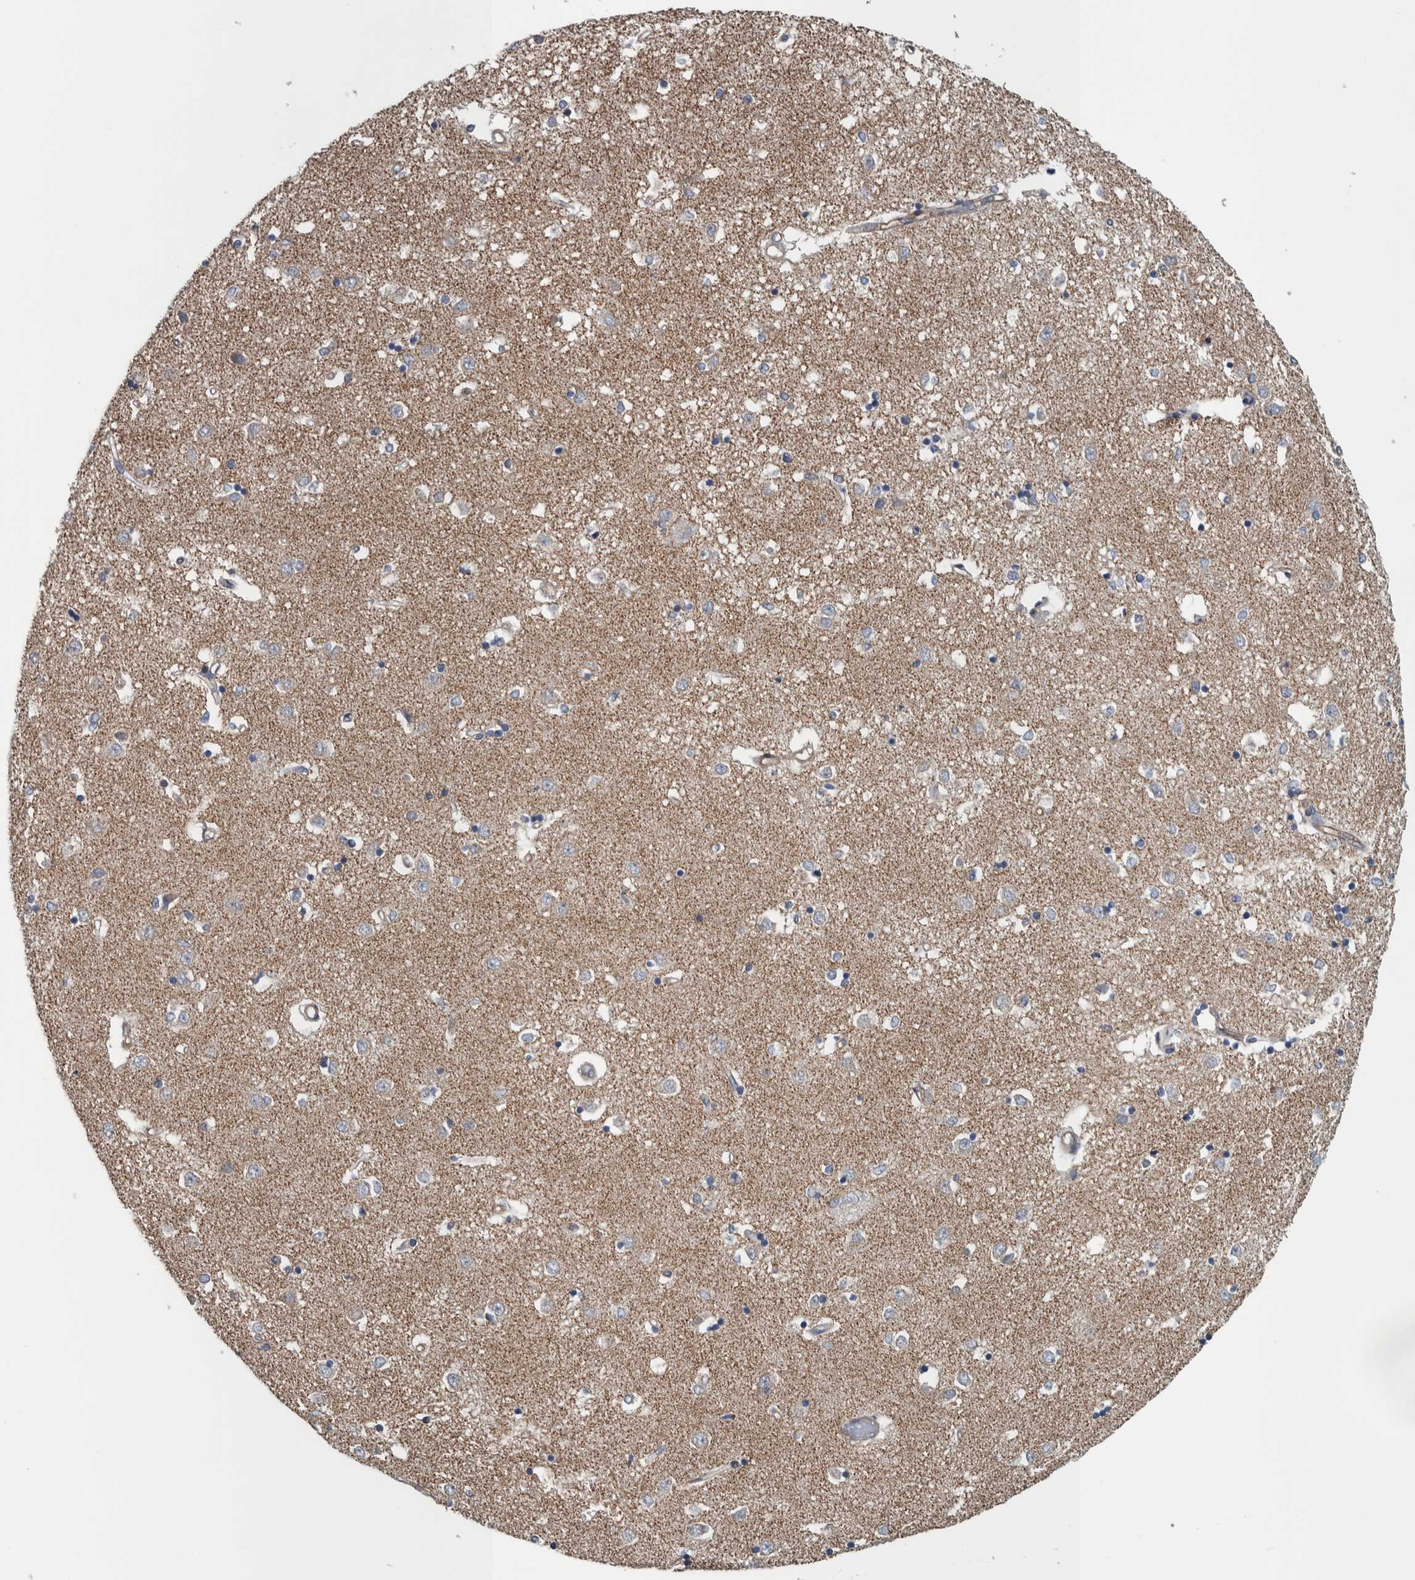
{"staining": {"intensity": "weak", "quantity": "<25%", "location": "cytoplasmic/membranous"}, "tissue": "caudate", "cell_type": "Glial cells", "image_type": "normal", "snomed": [{"axis": "morphology", "description": "Normal tissue, NOS"}, {"axis": "topography", "description": "Lateral ventricle wall"}], "caption": "Unremarkable caudate was stained to show a protein in brown. There is no significant positivity in glial cells. Brightfield microscopy of IHC stained with DAB (3,3'-diaminobenzidine) (brown) and hematoxylin (blue), captured at high magnification.", "gene": "BAIAP2L1", "patient": {"sex": "male", "age": 45}}